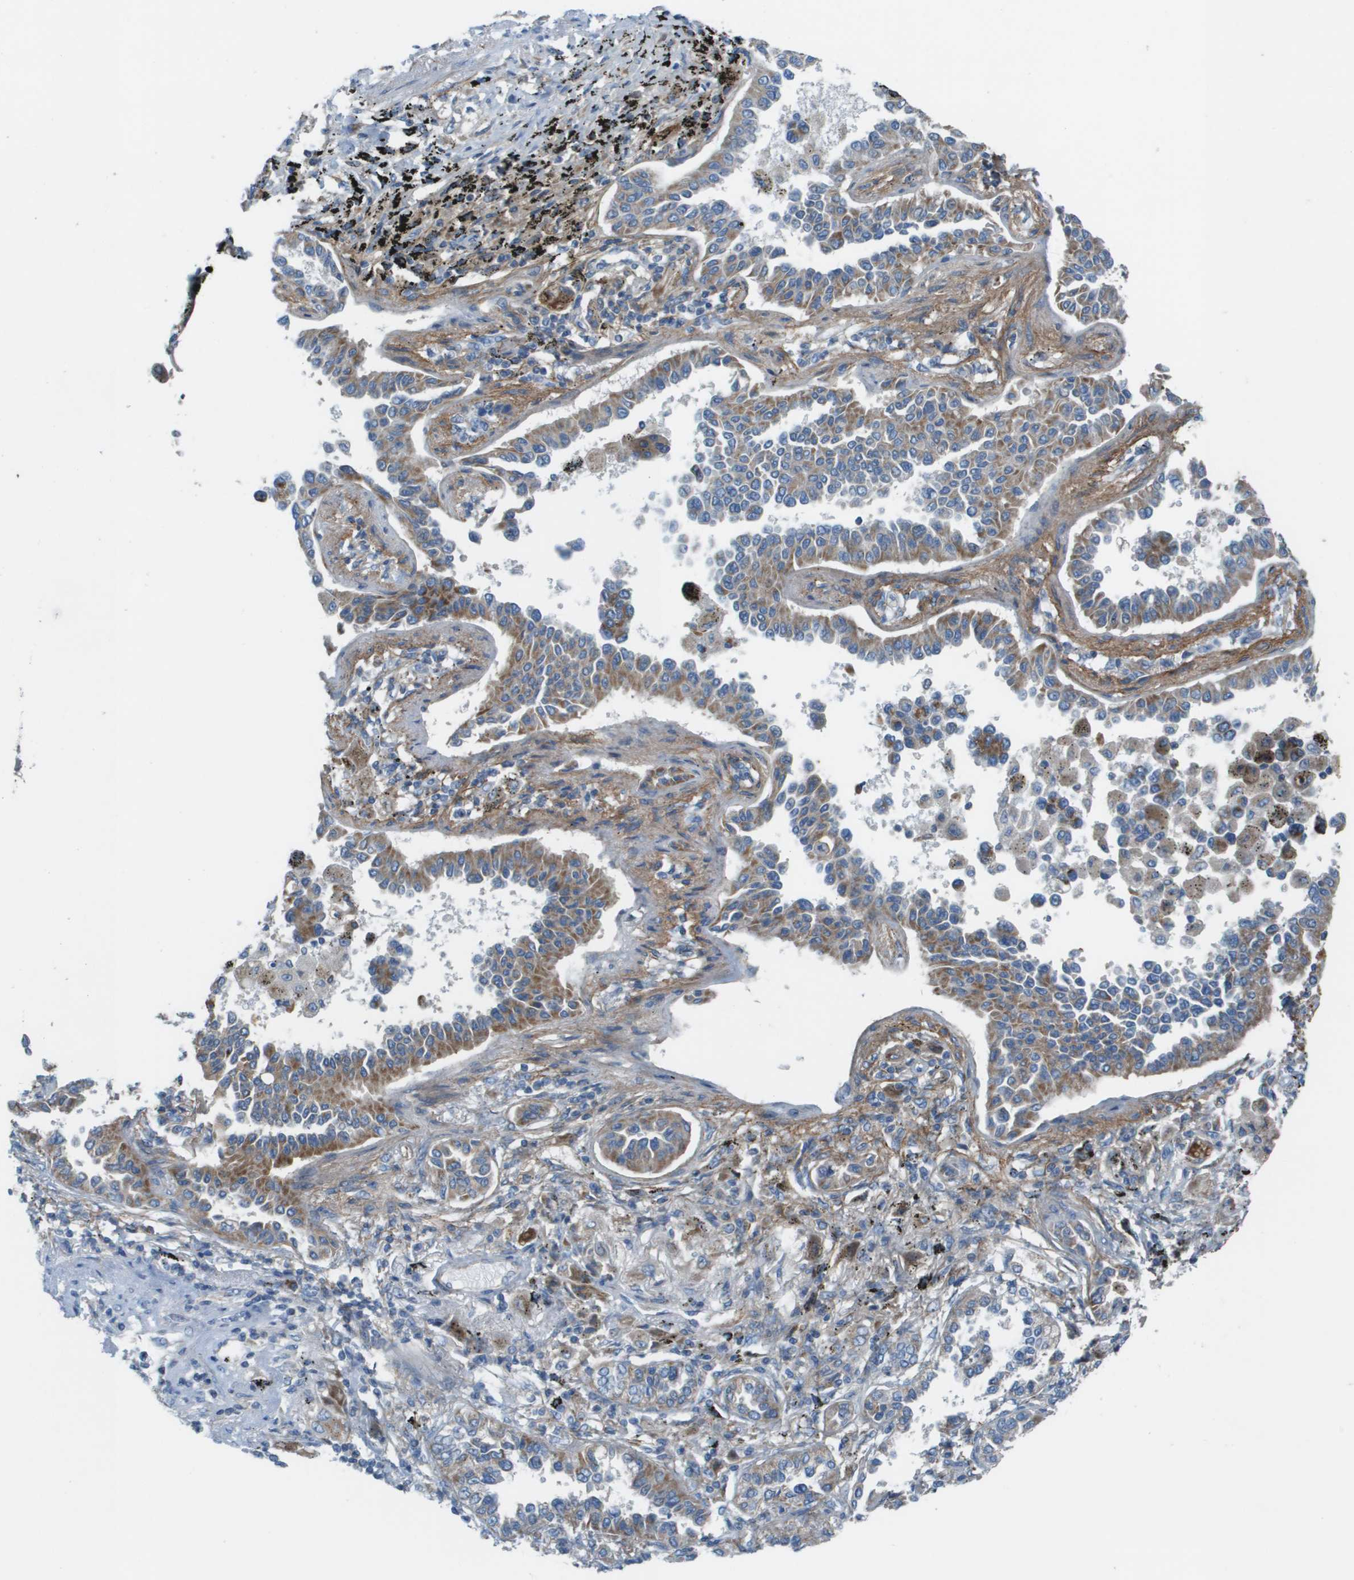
{"staining": {"intensity": "moderate", "quantity": "25%-75%", "location": "cytoplasmic/membranous"}, "tissue": "lung cancer", "cell_type": "Tumor cells", "image_type": "cancer", "snomed": [{"axis": "morphology", "description": "Normal tissue, NOS"}, {"axis": "morphology", "description": "Adenocarcinoma, NOS"}, {"axis": "topography", "description": "Lung"}], "caption": "A micrograph of lung adenocarcinoma stained for a protein shows moderate cytoplasmic/membranous brown staining in tumor cells. (brown staining indicates protein expression, while blue staining denotes nuclei).", "gene": "GALNT6", "patient": {"sex": "male", "age": 59}}